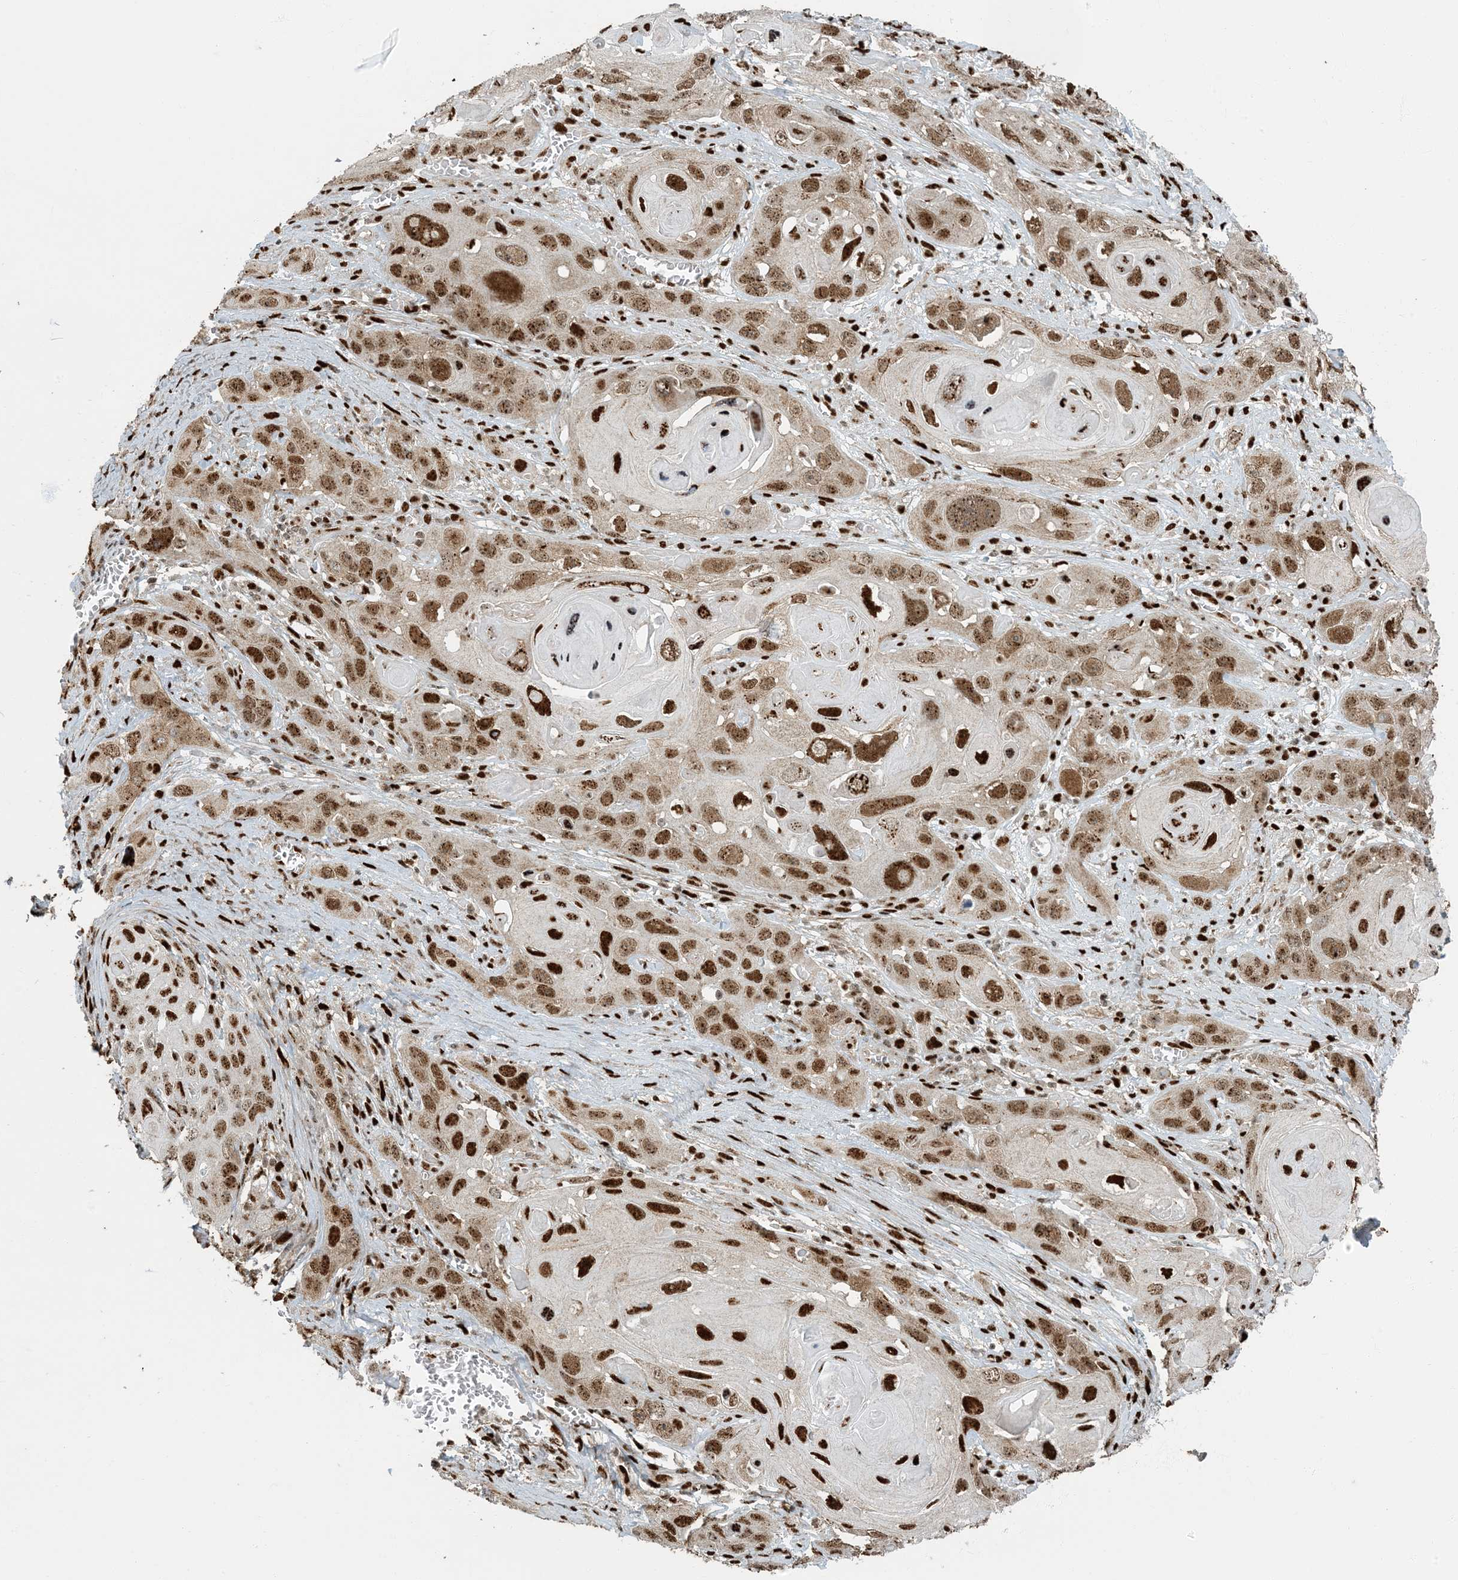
{"staining": {"intensity": "strong", "quantity": ">75%", "location": "nuclear"}, "tissue": "skin cancer", "cell_type": "Tumor cells", "image_type": "cancer", "snomed": [{"axis": "morphology", "description": "Squamous cell carcinoma, NOS"}, {"axis": "topography", "description": "Skin"}], "caption": "This micrograph demonstrates skin squamous cell carcinoma stained with immunohistochemistry to label a protein in brown. The nuclear of tumor cells show strong positivity for the protein. Nuclei are counter-stained blue.", "gene": "MBD1", "patient": {"sex": "male", "age": 55}}